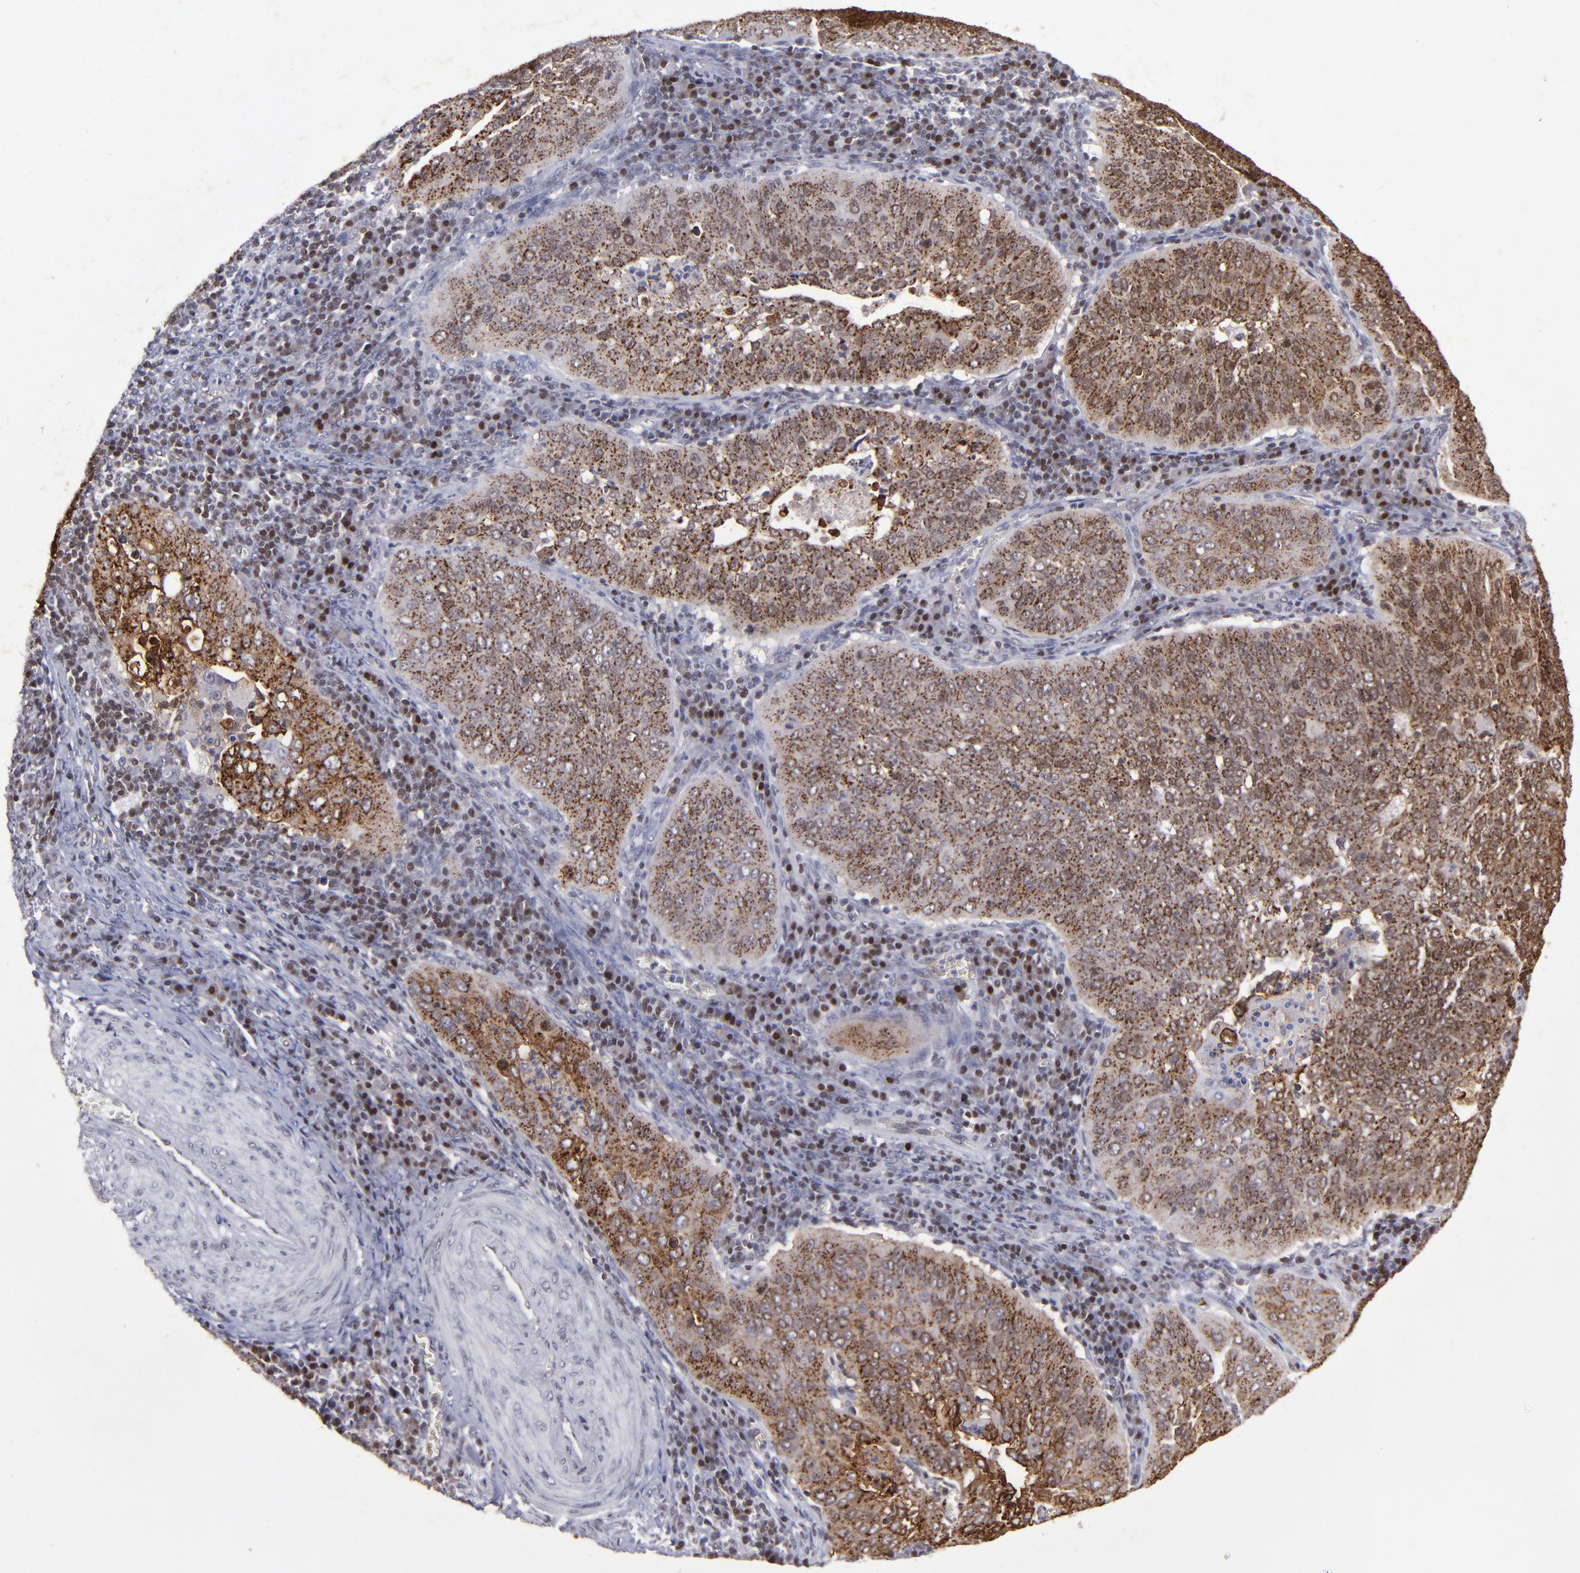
{"staining": {"intensity": "strong", "quantity": ">75%", "location": "cytoplasmic/membranous,nuclear"}, "tissue": "cervical cancer", "cell_type": "Tumor cells", "image_type": "cancer", "snomed": [{"axis": "morphology", "description": "Squamous cell carcinoma, NOS"}, {"axis": "topography", "description": "Cervix"}], "caption": "A high-resolution histopathology image shows immunohistochemistry staining of cervical squamous cell carcinoma, which reveals strong cytoplasmic/membranous and nuclear positivity in about >75% of tumor cells. (DAB = brown stain, brightfield microscopy at high magnification).", "gene": "MGMT", "patient": {"sex": "female", "age": 39}}